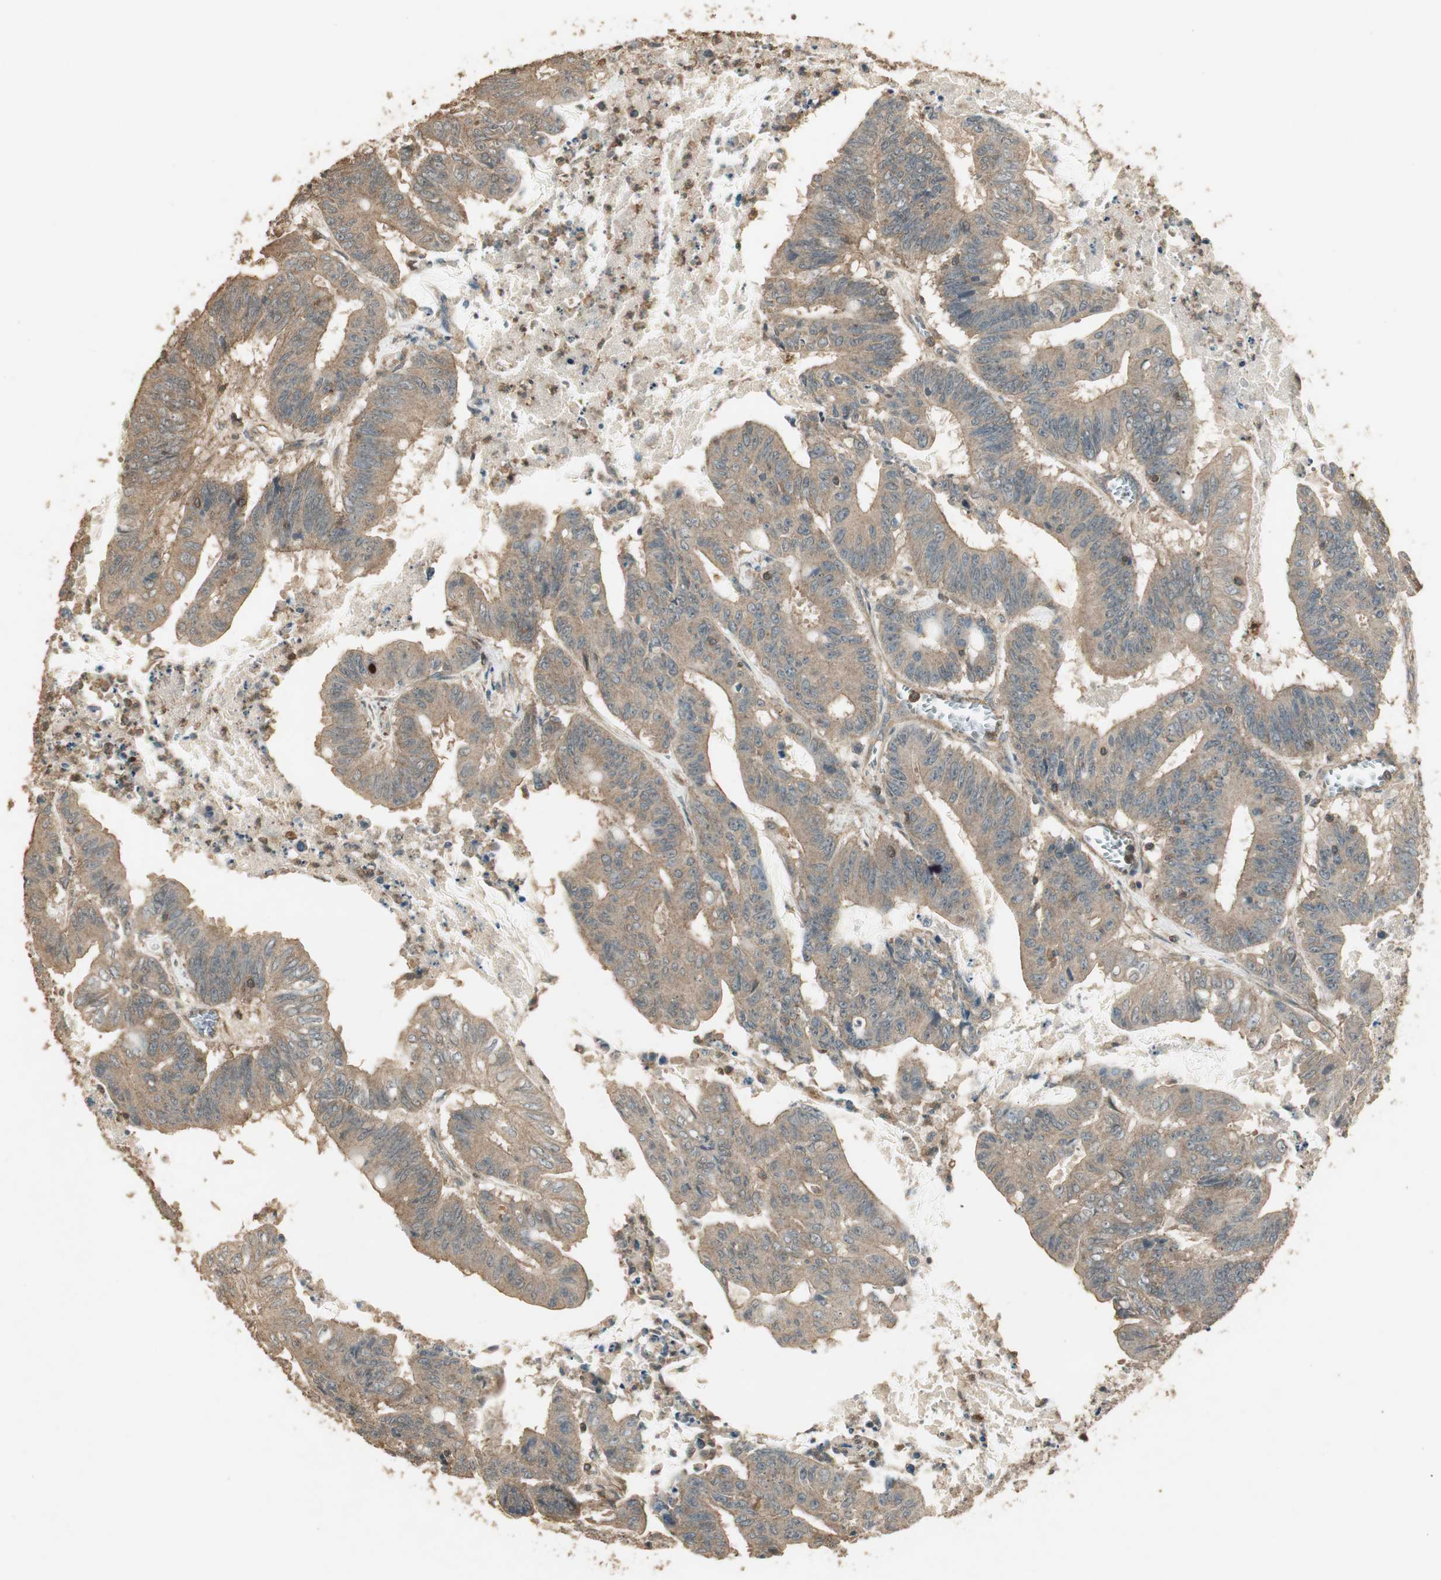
{"staining": {"intensity": "moderate", "quantity": ">75%", "location": "cytoplasmic/membranous"}, "tissue": "colorectal cancer", "cell_type": "Tumor cells", "image_type": "cancer", "snomed": [{"axis": "morphology", "description": "Adenocarcinoma, NOS"}, {"axis": "topography", "description": "Colon"}], "caption": "IHC histopathology image of colorectal cancer stained for a protein (brown), which exhibits medium levels of moderate cytoplasmic/membranous expression in approximately >75% of tumor cells.", "gene": "USP2", "patient": {"sex": "male", "age": 45}}